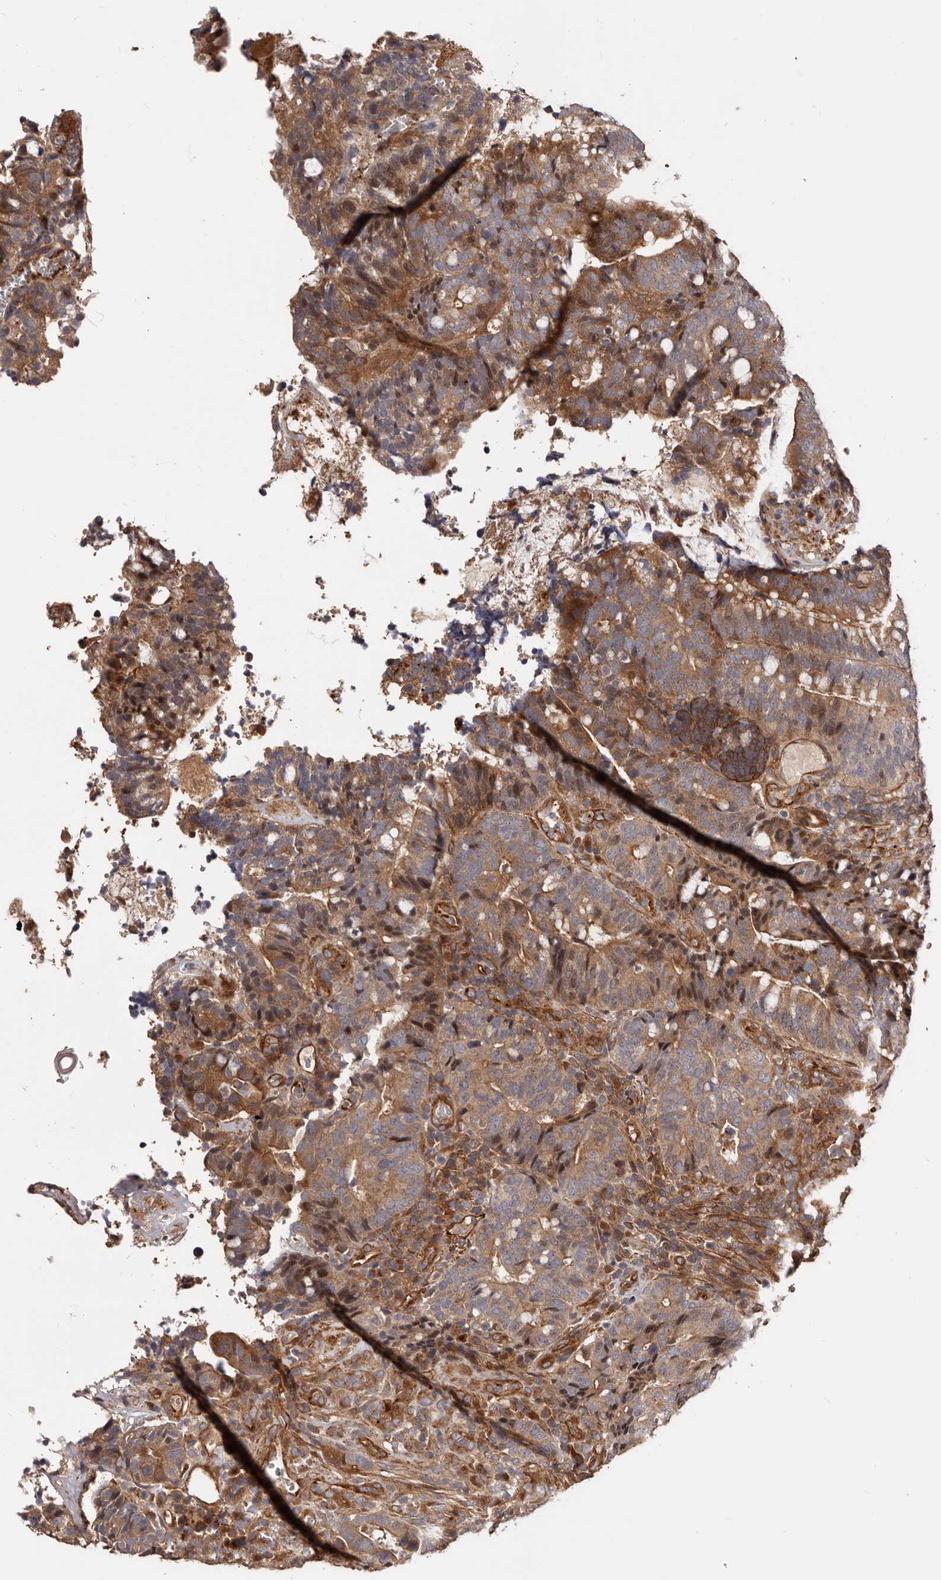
{"staining": {"intensity": "moderate", "quantity": ">75%", "location": "cytoplasmic/membranous"}, "tissue": "colorectal cancer", "cell_type": "Tumor cells", "image_type": "cancer", "snomed": [{"axis": "morphology", "description": "Adenocarcinoma, NOS"}, {"axis": "topography", "description": "Colon"}], "caption": "A brown stain labels moderate cytoplasmic/membranous staining of a protein in colorectal adenocarcinoma tumor cells. Using DAB (brown) and hematoxylin (blue) stains, captured at high magnification using brightfield microscopy.", "gene": "GTPBP1", "patient": {"sex": "female", "age": 66}}